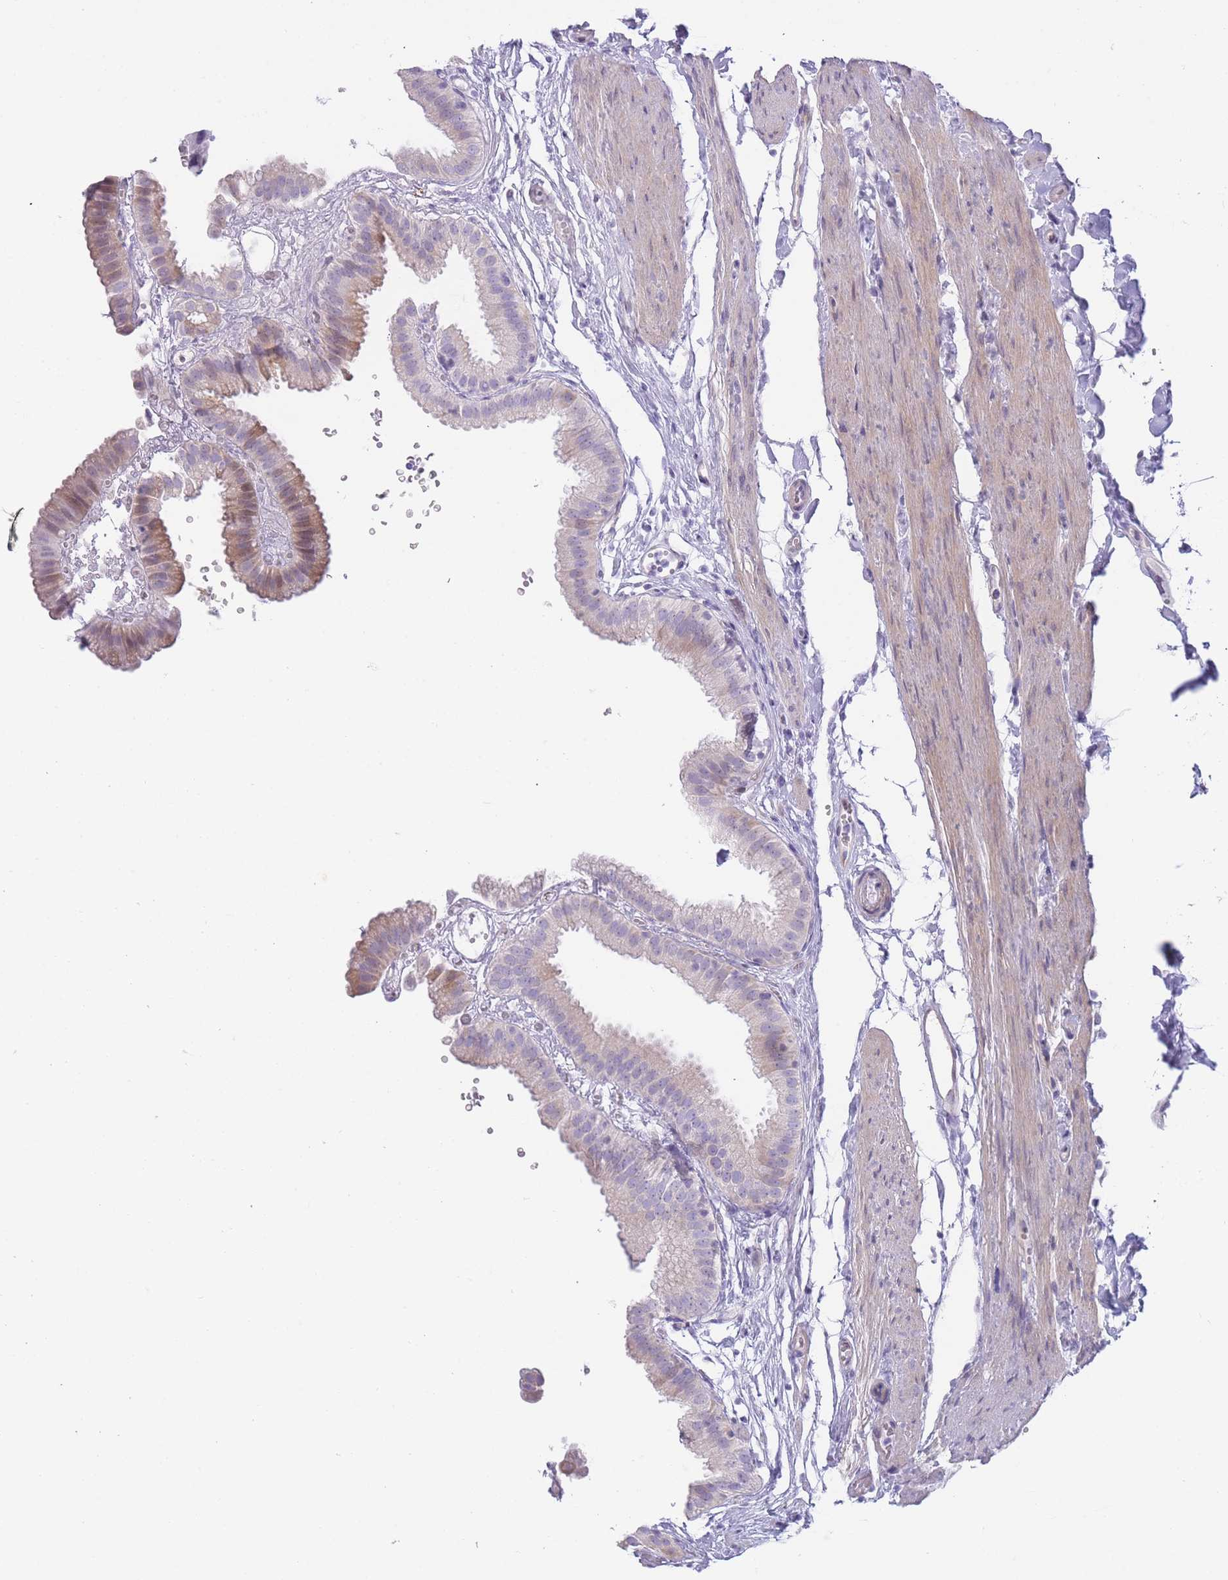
{"staining": {"intensity": "negative", "quantity": "none", "location": "none"}, "tissue": "gallbladder", "cell_type": "Glandular cells", "image_type": "normal", "snomed": [{"axis": "morphology", "description": "Normal tissue, NOS"}, {"axis": "topography", "description": "Gallbladder"}], "caption": "This is a photomicrograph of immunohistochemistry staining of unremarkable gallbladder, which shows no expression in glandular cells. (Stains: DAB (3,3'-diaminobenzidine) IHC with hematoxylin counter stain, Microscopy: brightfield microscopy at high magnification).", "gene": "IMPG1", "patient": {"sex": "female", "age": 61}}